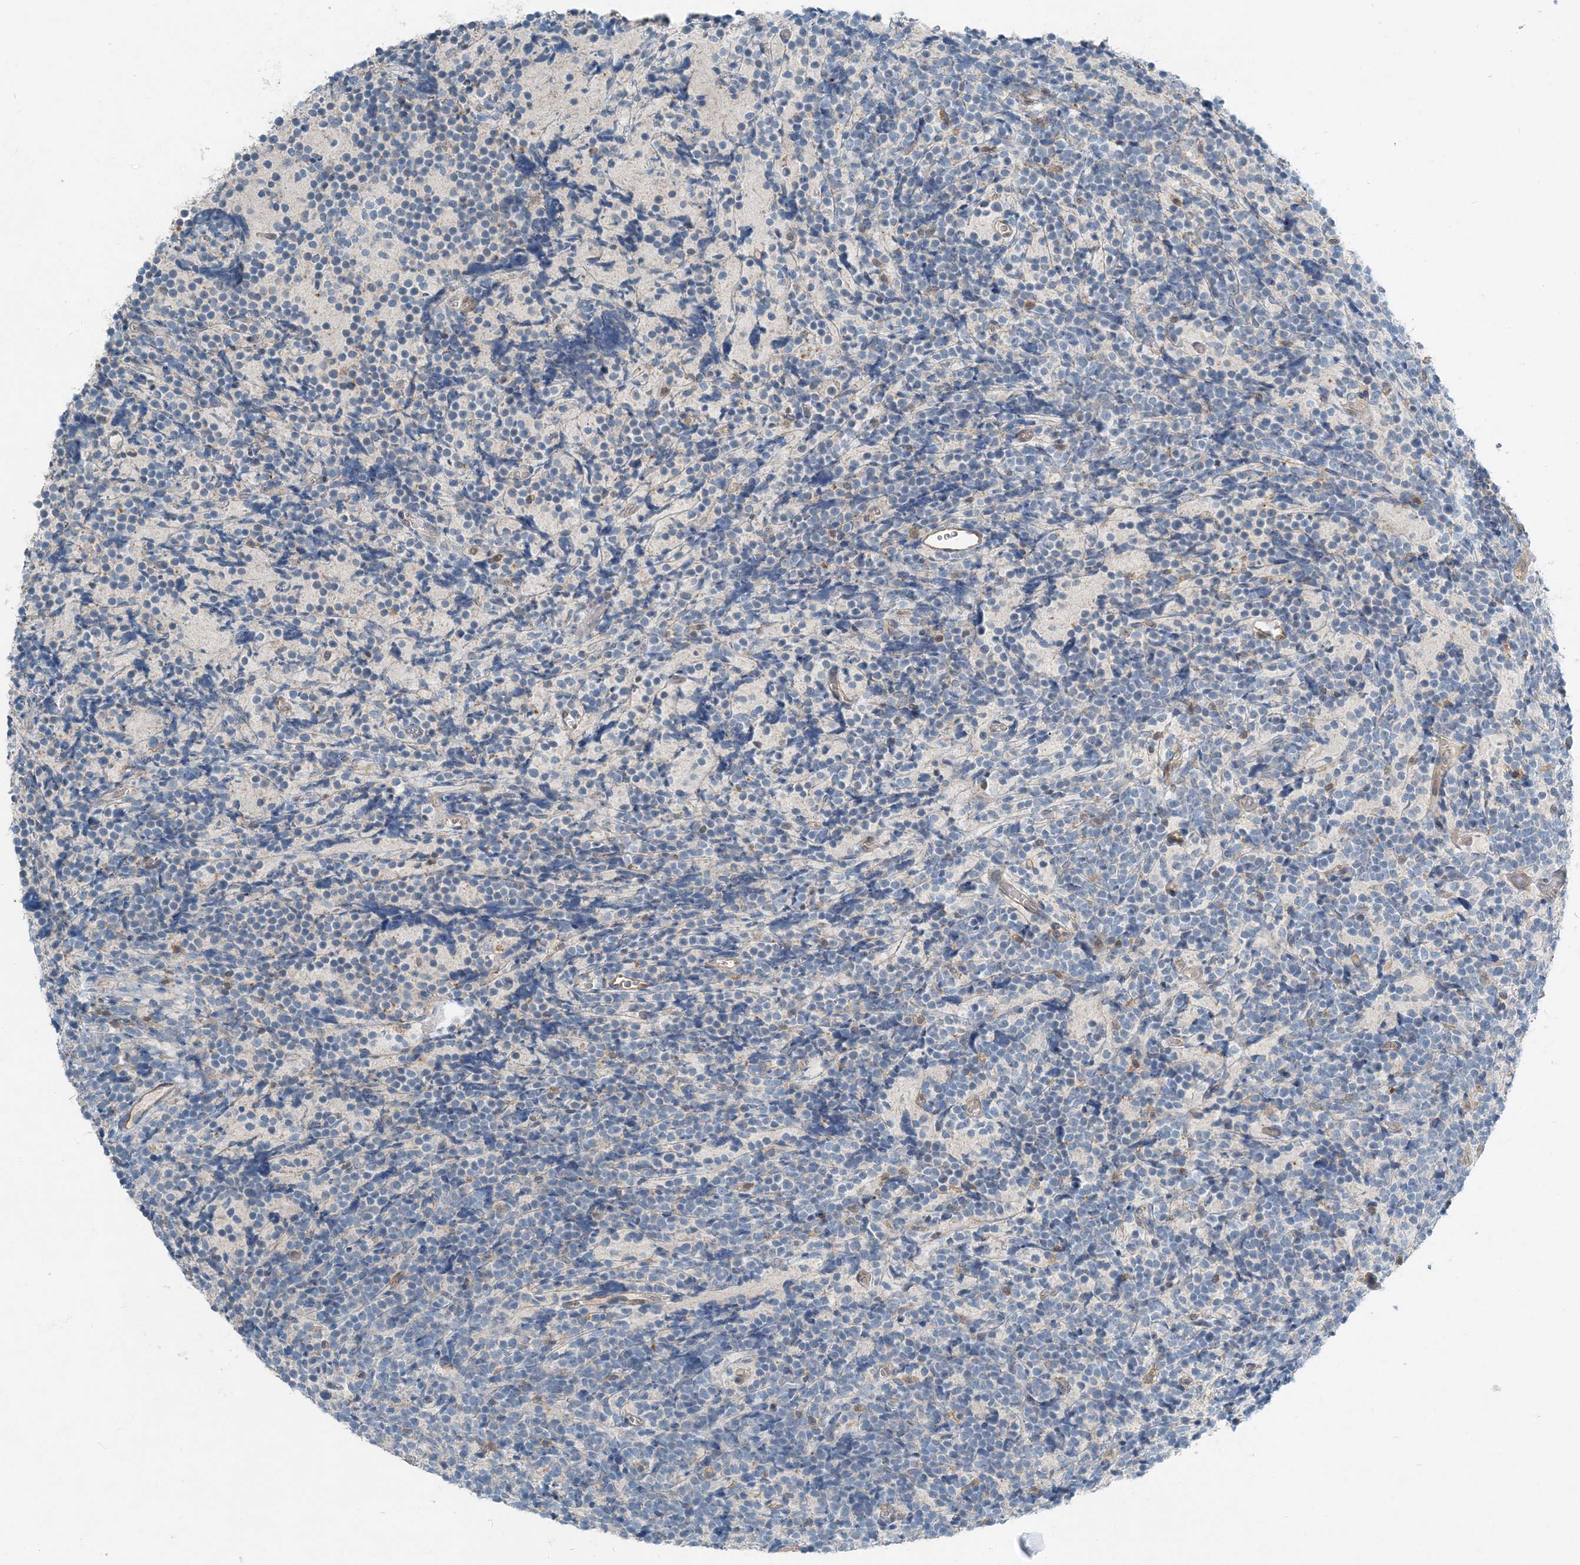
{"staining": {"intensity": "negative", "quantity": "none", "location": "none"}, "tissue": "glioma", "cell_type": "Tumor cells", "image_type": "cancer", "snomed": [{"axis": "morphology", "description": "Glioma, malignant, Low grade"}, {"axis": "topography", "description": "Brain"}], "caption": "The histopathology image reveals no significant positivity in tumor cells of low-grade glioma (malignant). (DAB (3,3'-diaminobenzidine) immunohistochemistry with hematoxylin counter stain).", "gene": "ARMH1", "patient": {"sex": "female", "age": 1}}